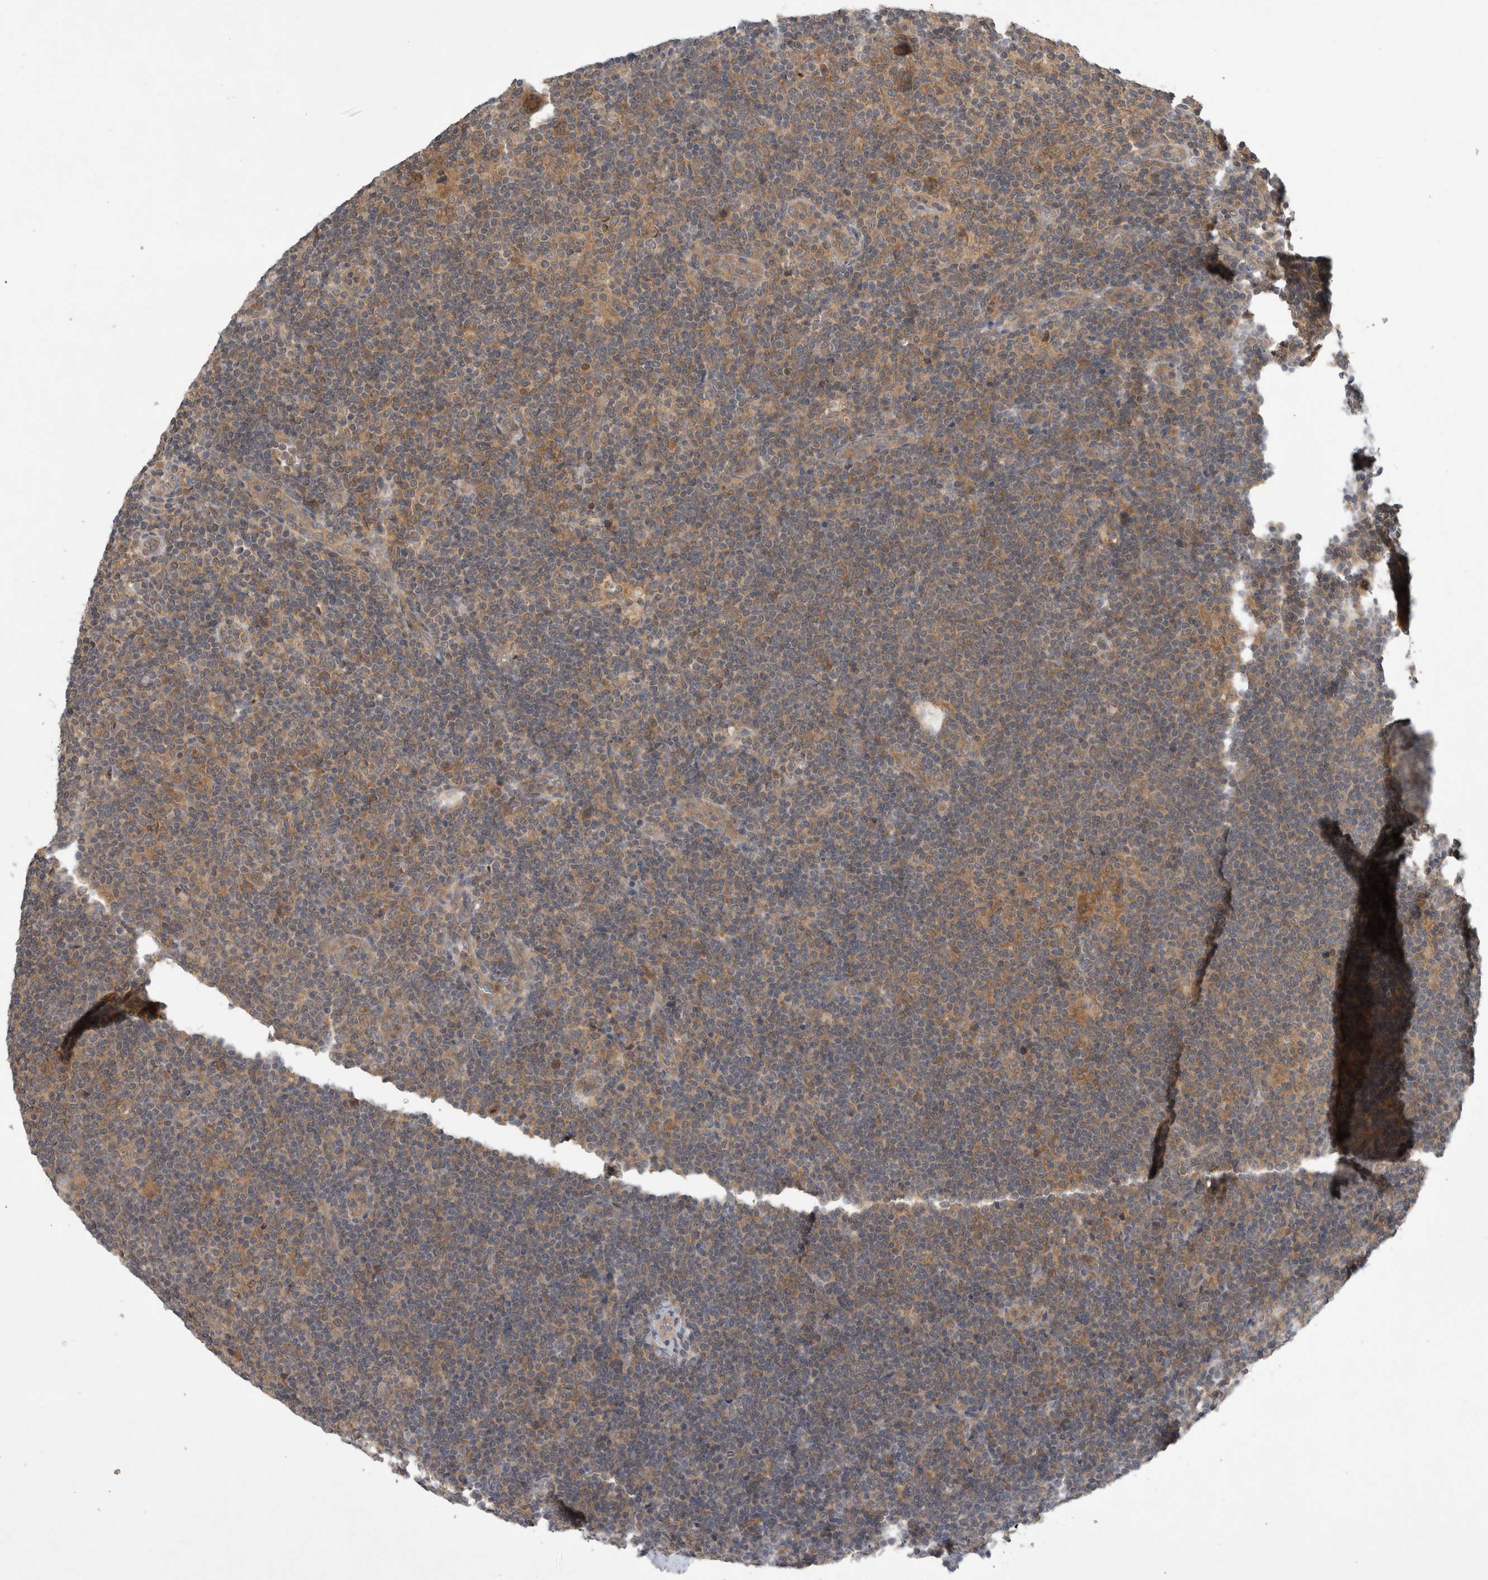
{"staining": {"intensity": "moderate", "quantity": ">75%", "location": "cytoplasmic/membranous"}, "tissue": "lymphoma", "cell_type": "Tumor cells", "image_type": "cancer", "snomed": [{"axis": "morphology", "description": "Hodgkin's disease, NOS"}, {"axis": "topography", "description": "Lymph node"}], "caption": "Moderate cytoplasmic/membranous positivity is present in about >75% of tumor cells in lymphoma. (DAB (3,3'-diaminobenzidine) IHC, brown staining for protein, blue staining for nuclei).", "gene": "AASDHPPT", "patient": {"sex": "female", "age": 57}}